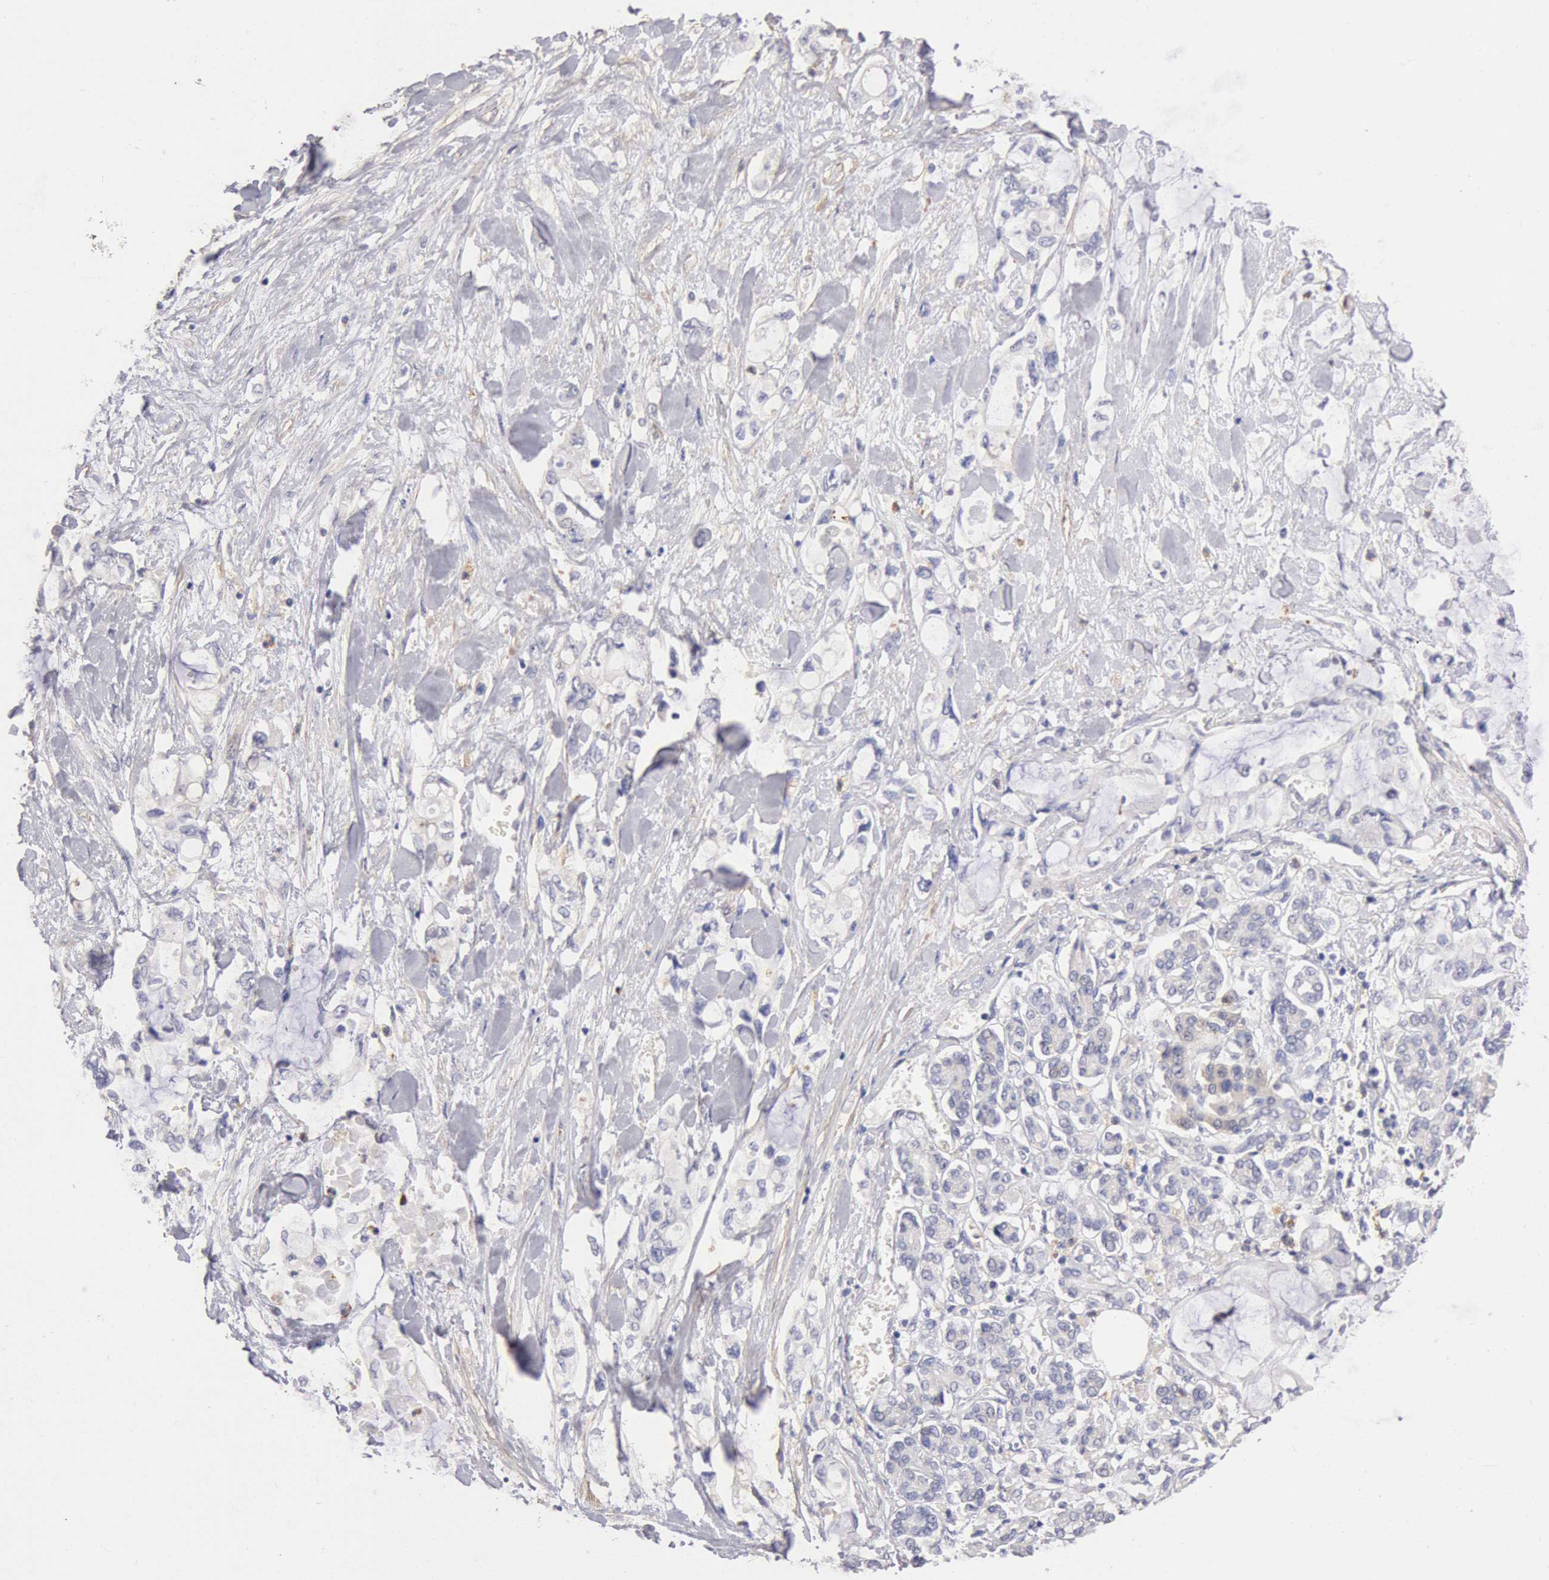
{"staining": {"intensity": "weak", "quantity": "<25%", "location": "cytoplasmic/membranous"}, "tissue": "pancreatic cancer", "cell_type": "Tumor cells", "image_type": "cancer", "snomed": [{"axis": "morphology", "description": "Adenocarcinoma, NOS"}, {"axis": "topography", "description": "Pancreas"}], "caption": "Immunohistochemistry photomicrograph of neoplastic tissue: human pancreatic cancer (adenocarcinoma) stained with DAB exhibits no significant protein staining in tumor cells.", "gene": "TMED8", "patient": {"sex": "female", "age": 70}}